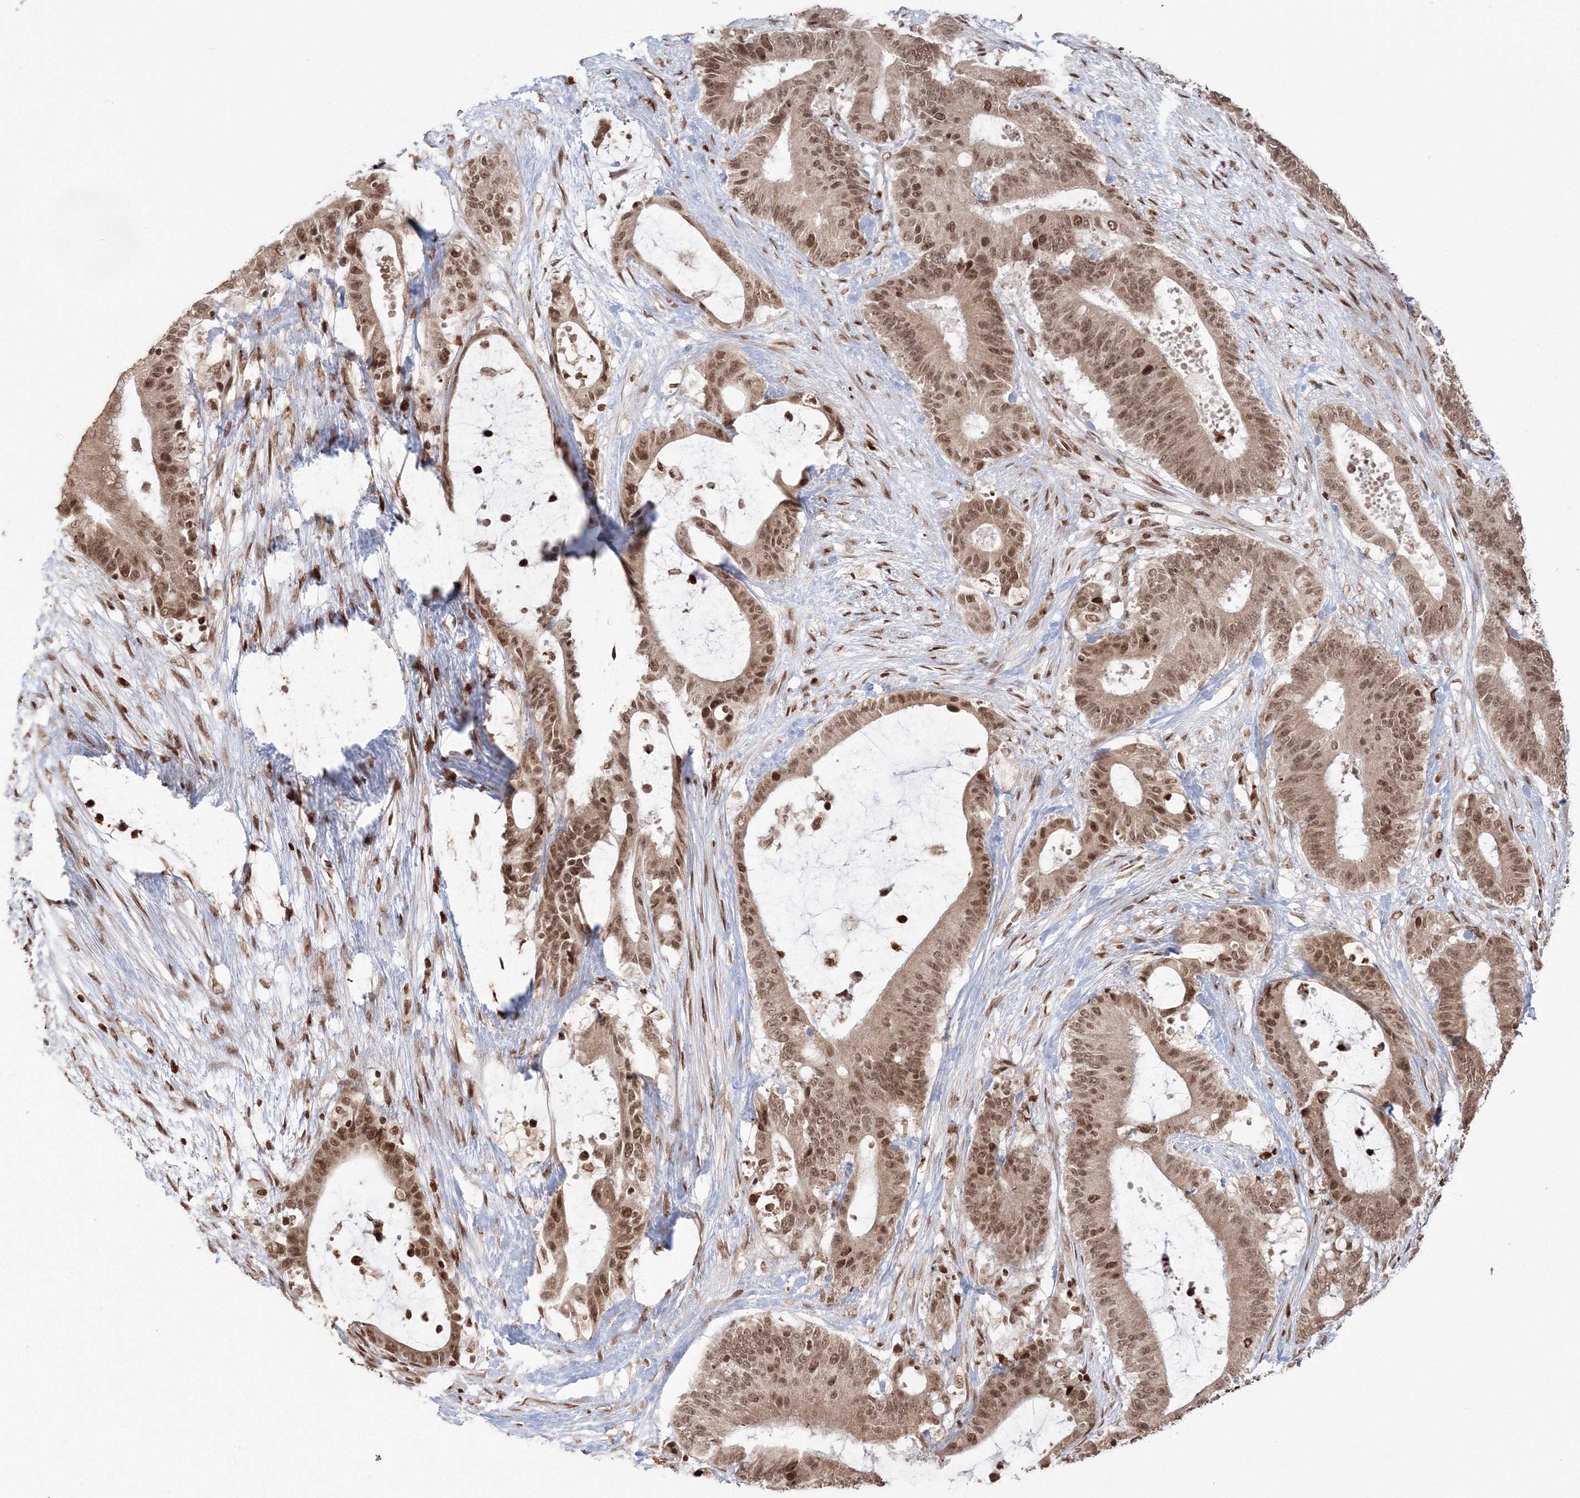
{"staining": {"intensity": "moderate", "quantity": ">75%", "location": "nuclear"}, "tissue": "liver cancer", "cell_type": "Tumor cells", "image_type": "cancer", "snomed": [{"axis": "morphology", "description": "Normal tissue, NOS"}, {"axis": "morphology", "description": "Cholangiocarcinoma"}, {"axis": "topography", "description": "Liver"}, {"axis": "topography", "description": "Peripheral nerve tissue"}], "caption": "Liver cancer stained for a protein reveals moderate nuclear positivity in tumor cells.", "gene": "KIF20A", "patient": {"sex": "female", "age": 73}}